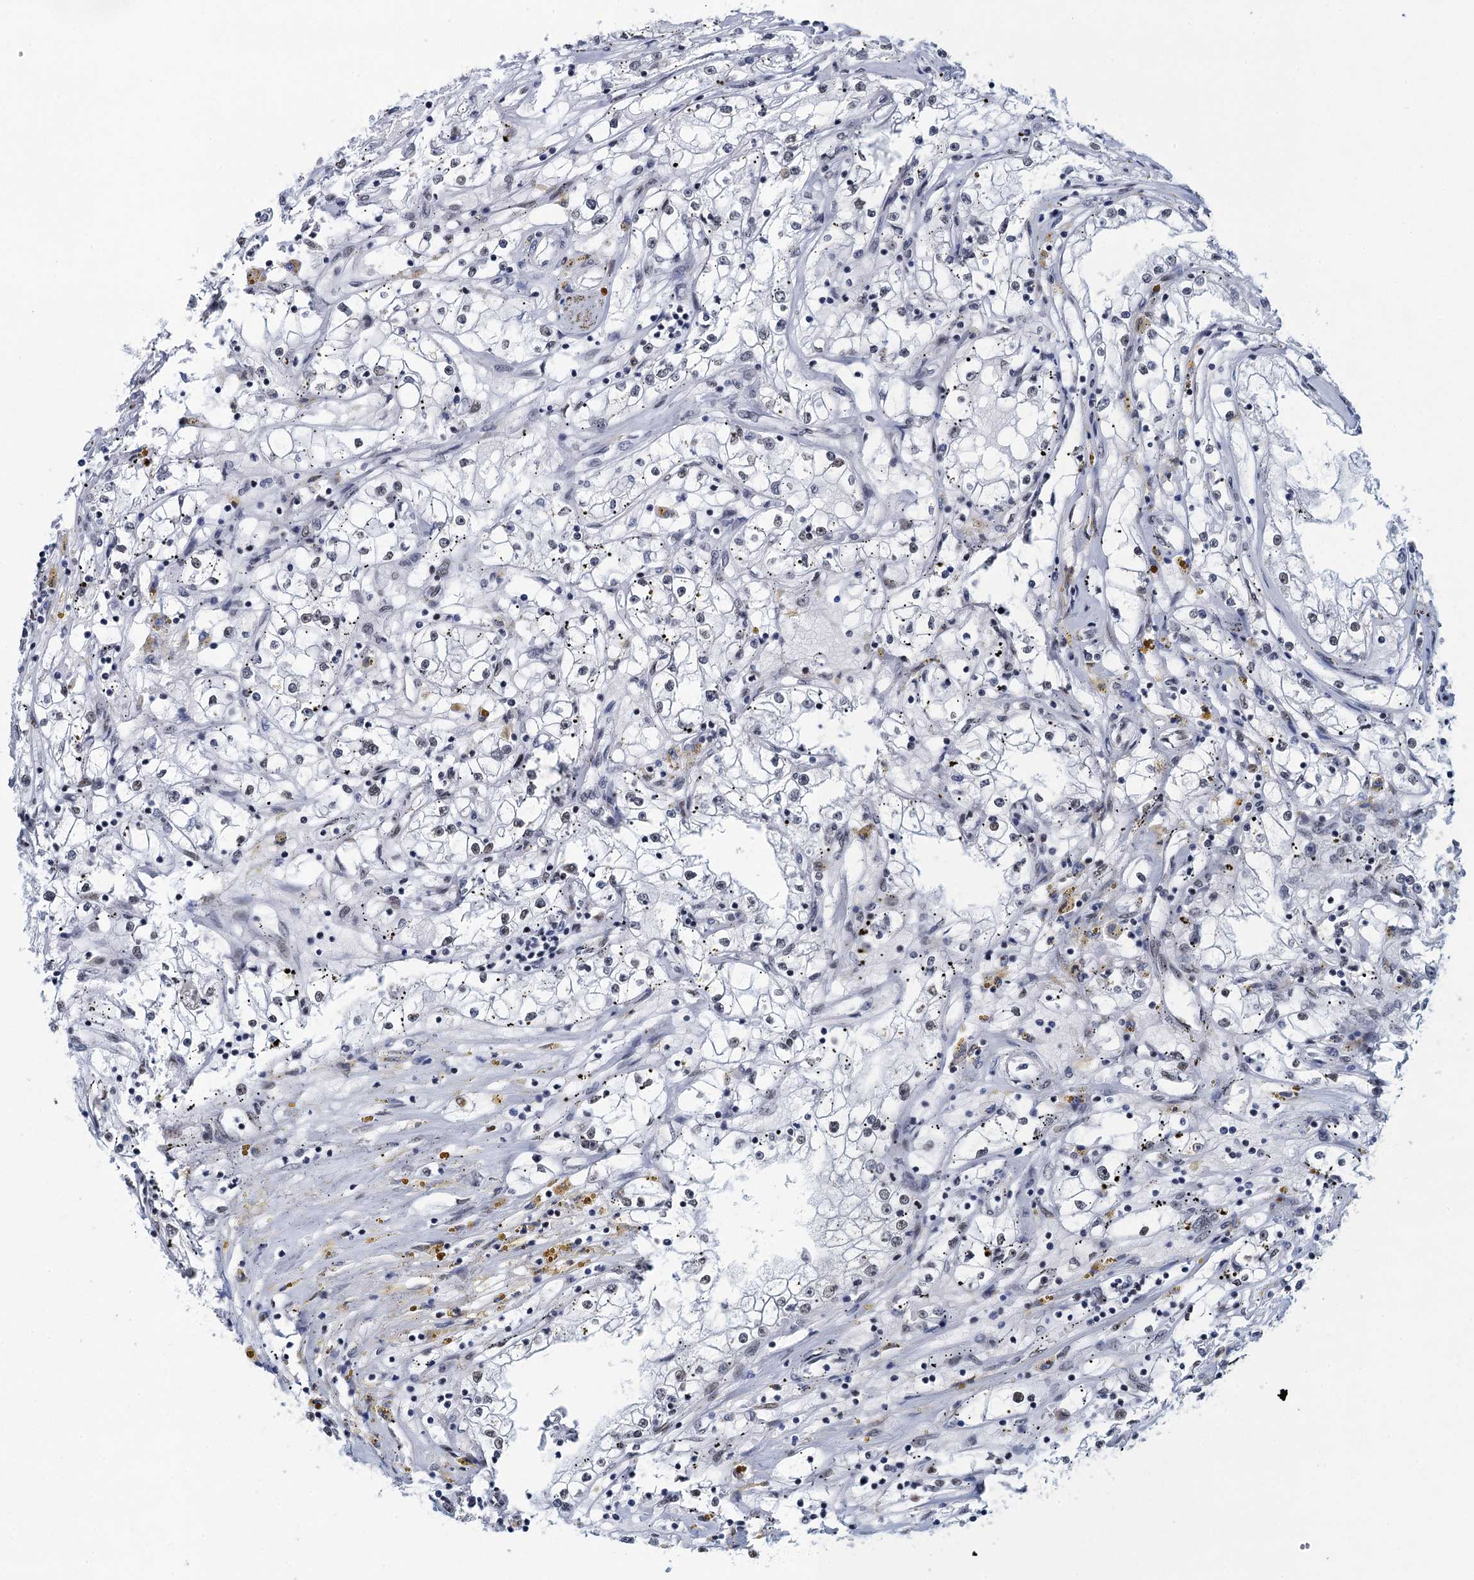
{"staining": {"intensity": "negative", "quantity": "none", "location": "none"}, "tissue": "renal cancer", "cell_type": "Tumor cells", "image_type": "cancer", "snomed": [{"axis": "morphology", "description": "Adenocarcinoma, NOS"}, {"axis": "topography", "description": "Kidney"}], "caption": "Photomicrograph shows no significant protein expression in tumor cells of renal adenocarcinoma. (DAB (3,3'-diaminobenzidine) immunohistochemistry visualized using brightfield microscopy, high magnification).", "gene": "HNRNPUL2", "patient": {"sex": "male", "age": 56}}